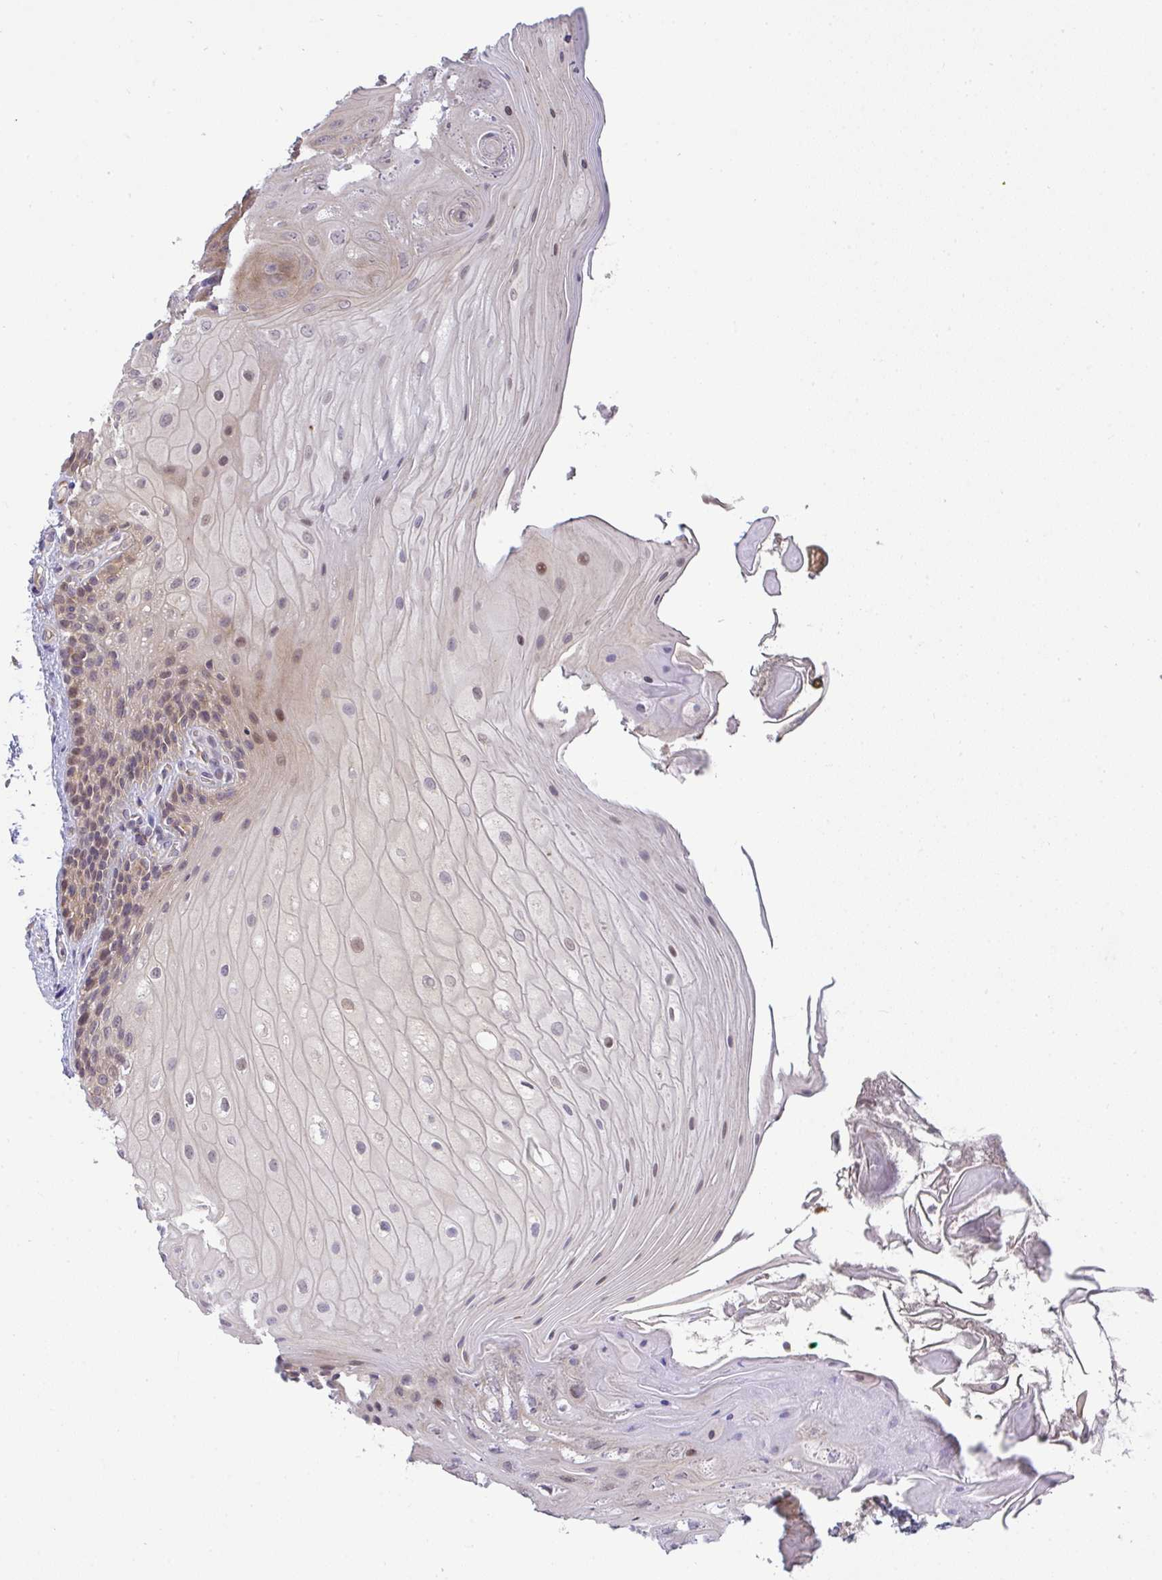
{"staining": {"intensity": "moderate", "quantity": "25%-75%", "location": "cytoplasmic/membranous,nuclear"}, "tissue": "oral mucosa", "cell_type": "Squamous epithelial cells", "image_type": "normal", "snomed": [{"axis": "morphology", "description": "Normal tissue, NOS"}, {"axis": "topography", "description": "Oral tissue"}, {"axis": "topography", "description": "Tounge, NOS"}, {"axis": "topography", "description": "Head-Neck"}], "caption": "Immunohistochemical staining of benign oral mucosa demonstrates medium levels of moderate cytoplasmic/membranous,nuclear positivity in about 25%-75% of squamous epithelial cells. (IHC, brightfield microscopy, high magnification).", "gene": "SLC9A6", "patient": {"sex": "female", "age": 84}}